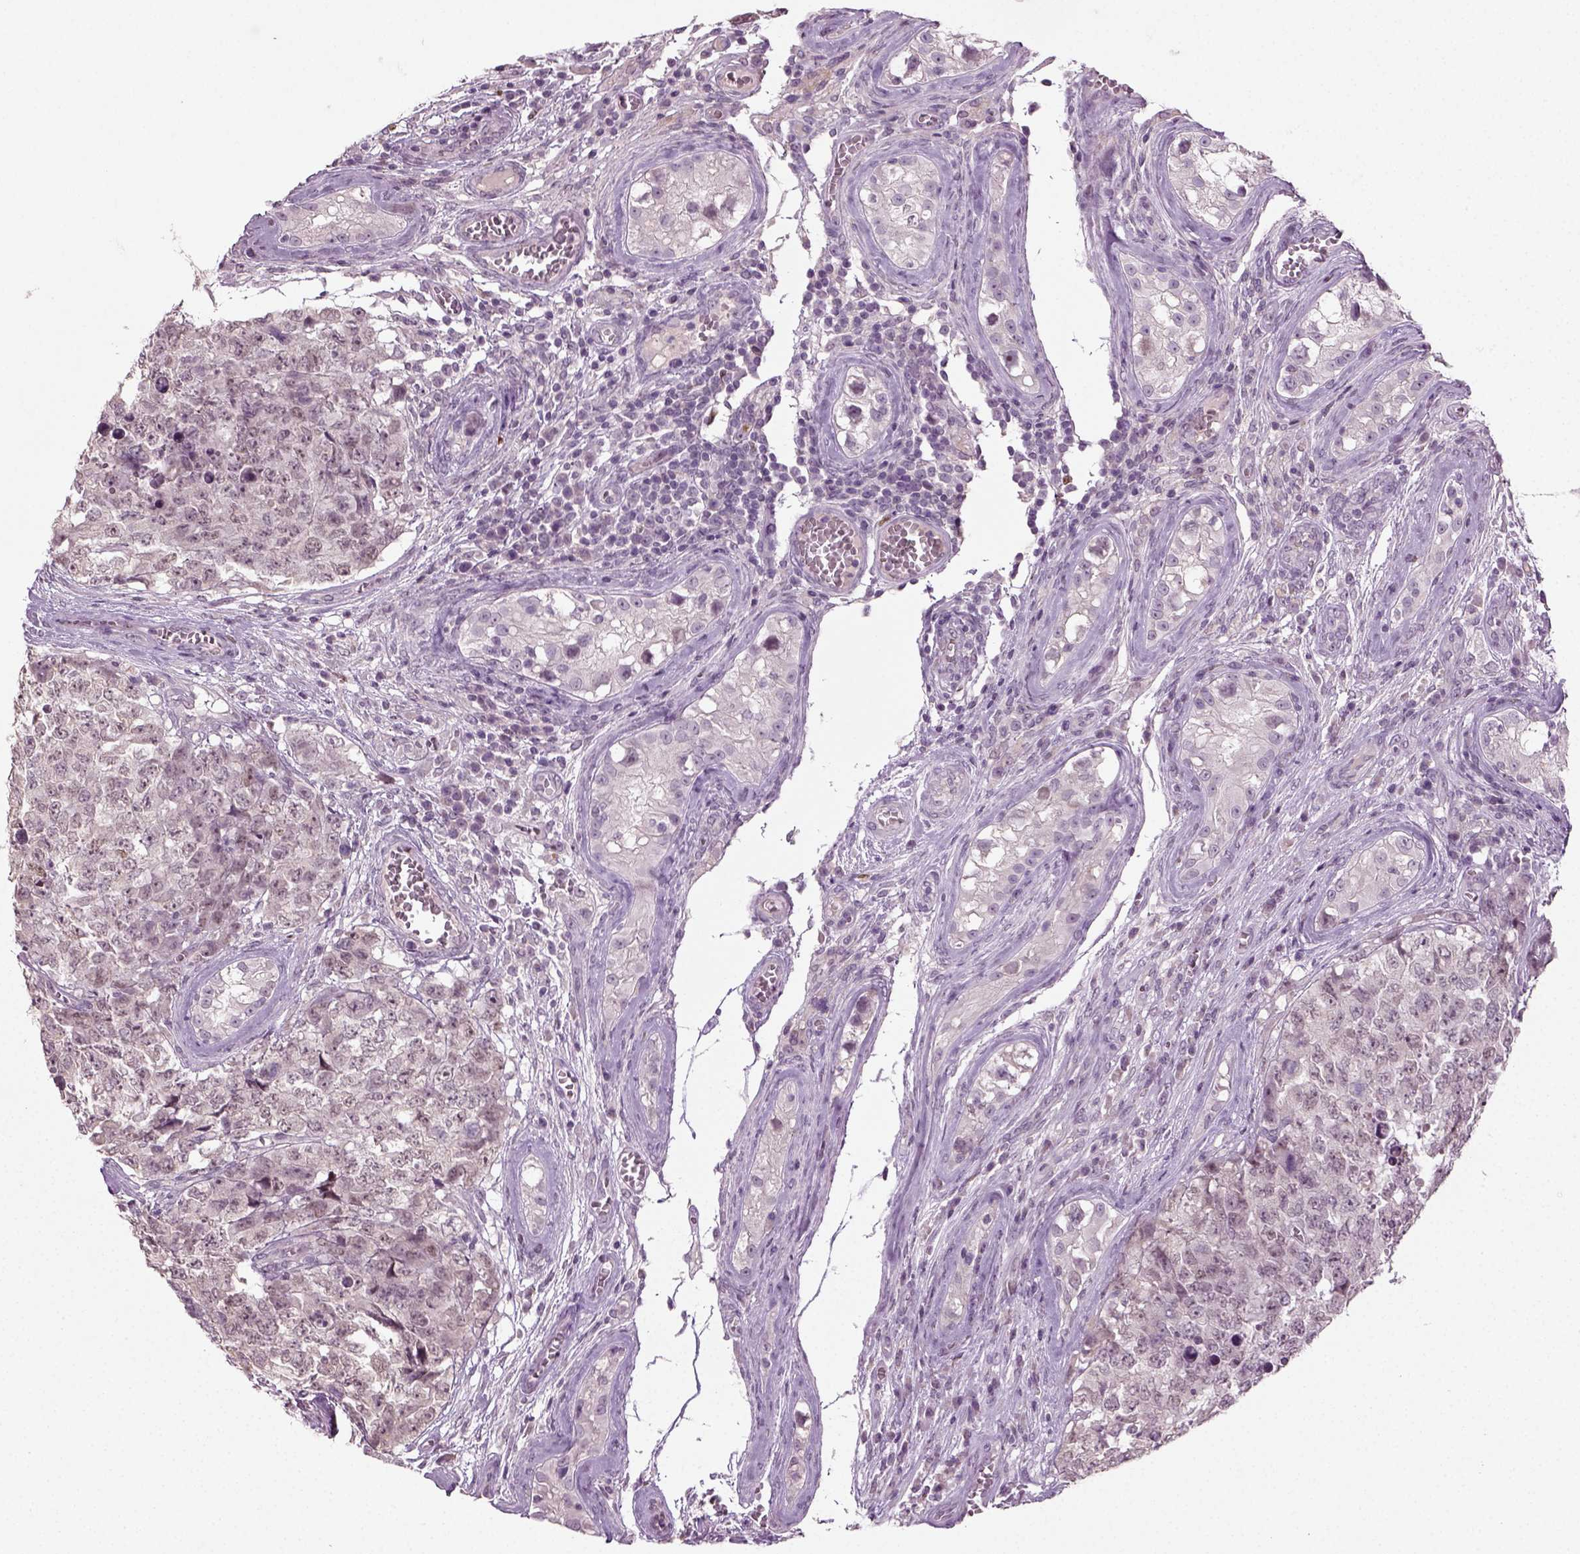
{"staining": {"intensity": "weak", "quantity": "<25%", "location": "nuclear"}, "tissue": "testis cancer", "cell_type": "Tumor cells", "image_type": "cancer", "snomed": [{"axis": "morphology", "description": "Carcinoma, Embryonal, NOS"}, {"axis": "topography", "description": "Testis"}], "caption": "High magnification brightfield microscopy of testis cancer stained with DAB (3,3'-diaminobenzidine) (brown) and counterstained with hematoxylin (blue): tumor cells show no significant positivity. The staining was performed using DAB (3,3'-diaminobenzidine) to visualize the protein expression in brown, while the nuclei were stained in blue with hematoxylin (Magnification: 20x).", "gene": "SYNGAP1", "patient": {"sex": "male", "age": 23}}